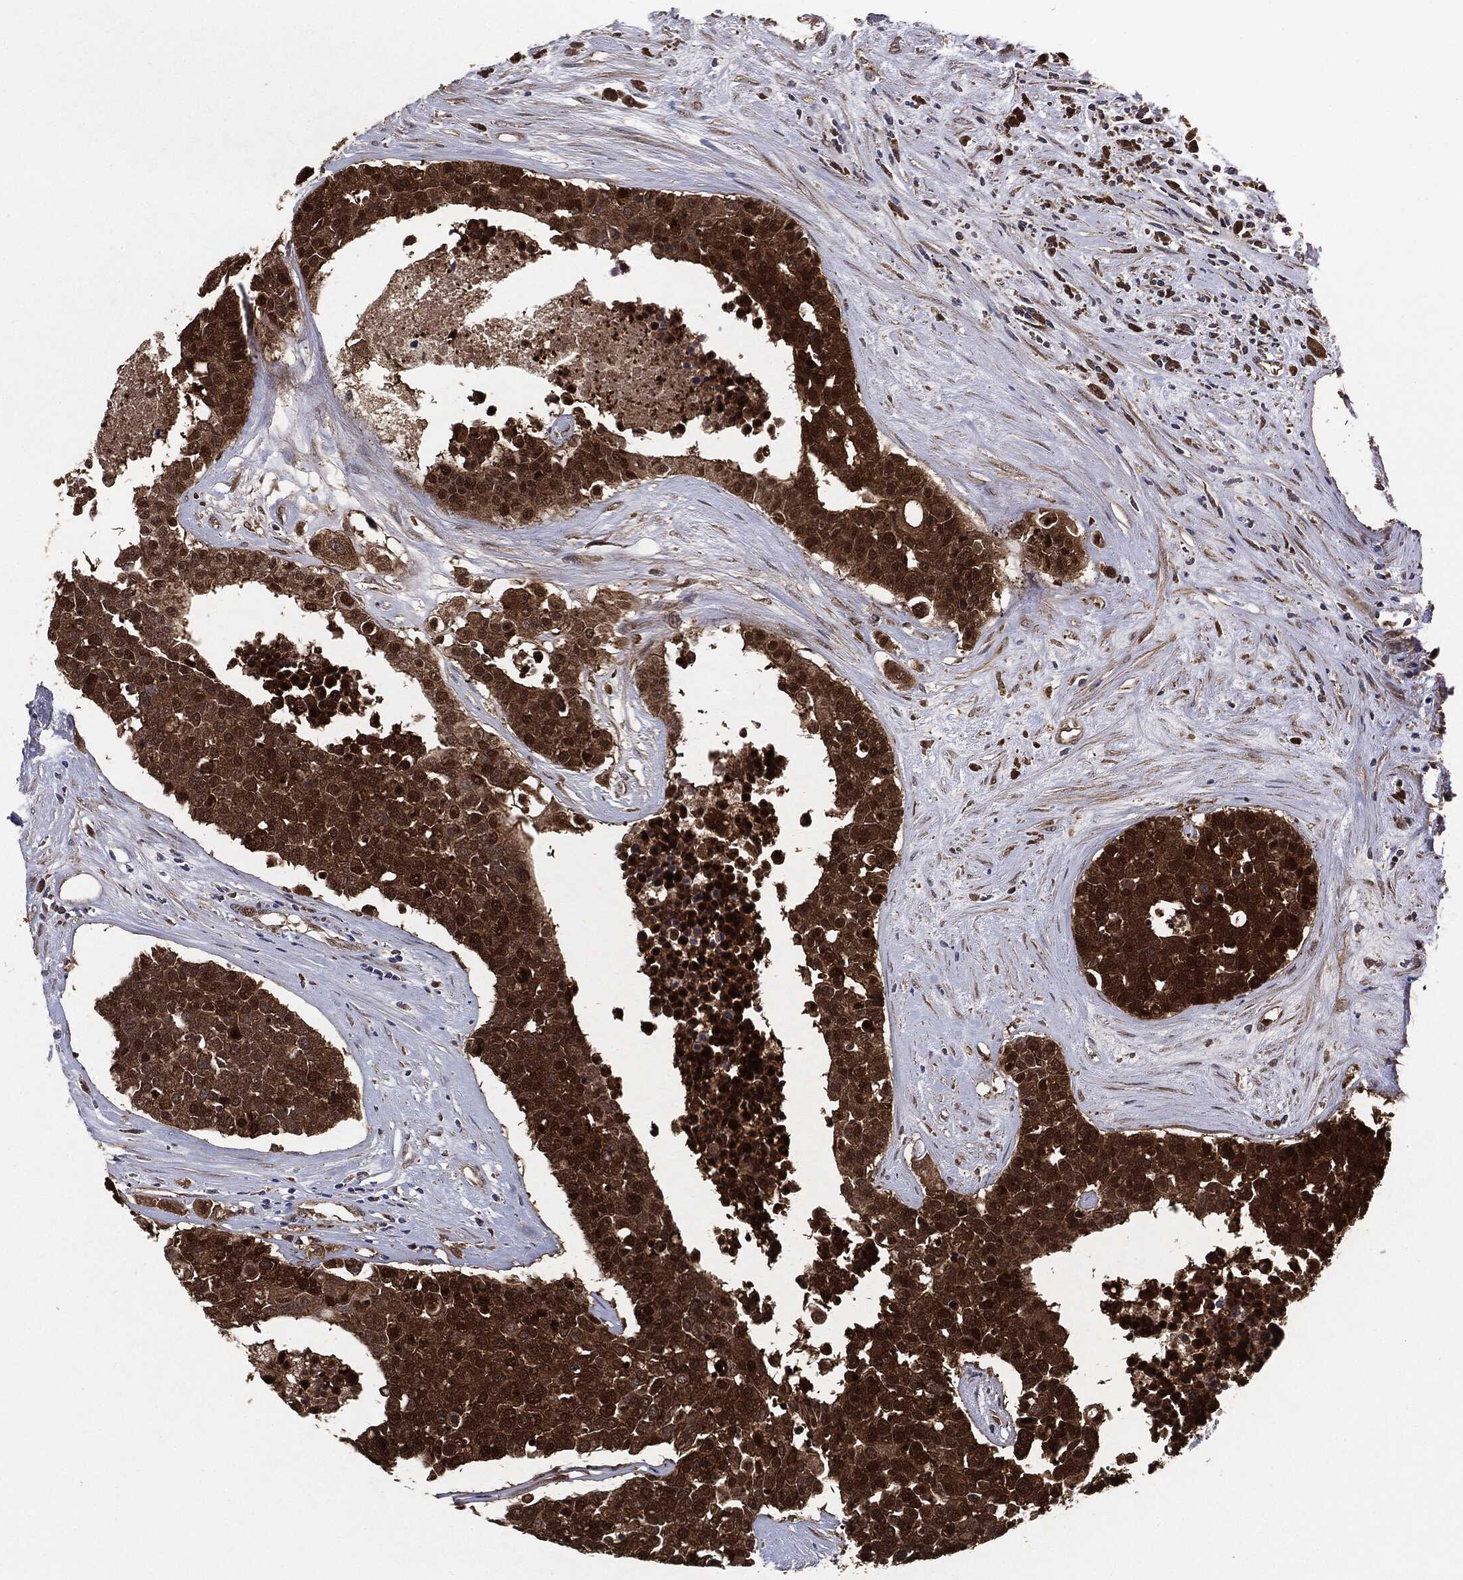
{"staining": {"intensity": "strong", "quantity": ">75%", "location": "cytoplasmic/membranous"}, "tissue": "carcinoid", "cell_type": "Tumor cells", "image_type": "cancer", "snomed": [{"axis": "morphology", "description": "Carcinoid, malignant, NOS"}, {"axis": "topography", "description": "Colon"}], "caption": "Carcinoid (malignant) stained for a protein shows strong cytoplasmic/membranous positivity in tumor cells.", "gene": "NME1", "patient": {"sex": "male", "age": 81}}